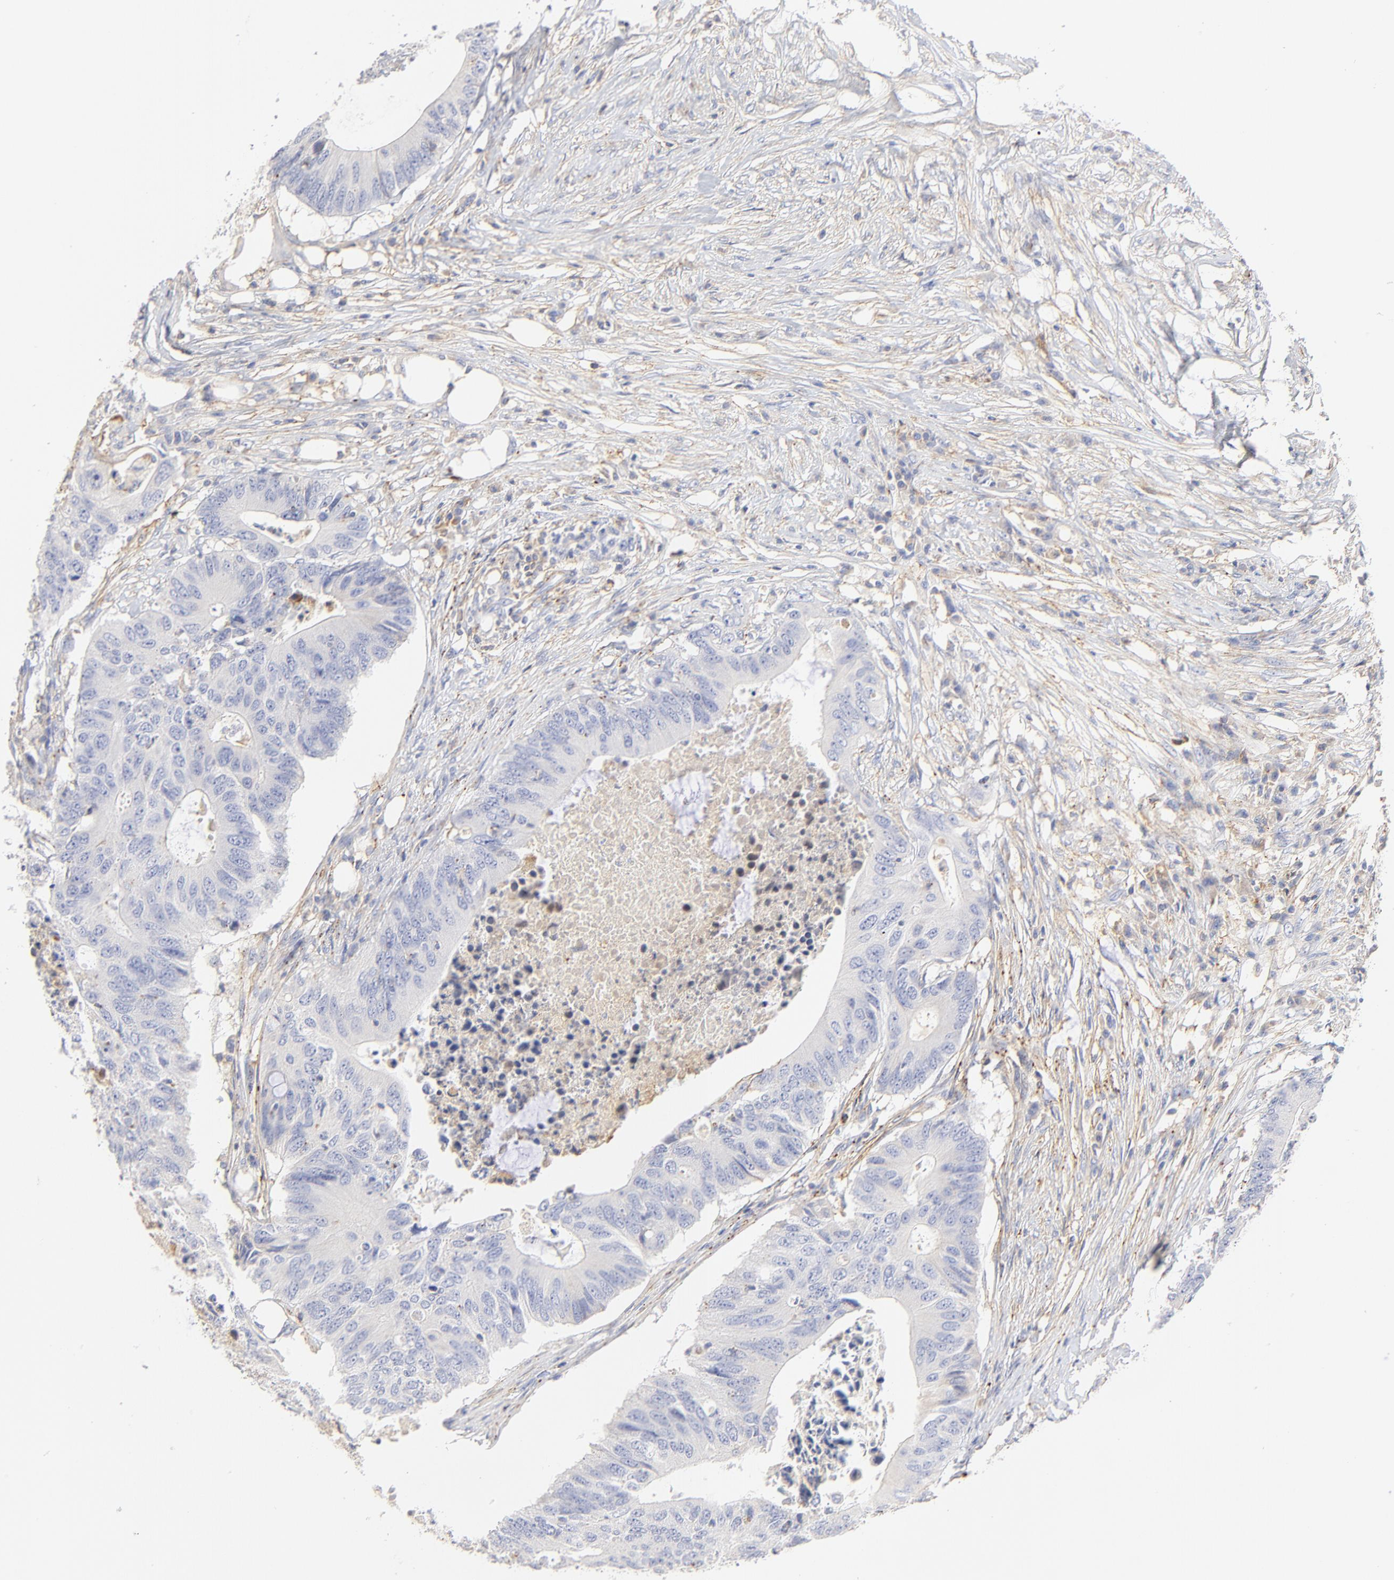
{"staining": {"intensity": "weak", "quantity": "<25%", "location": "cytoplasmic/membranous"}, "tissue": "colorectal cancer", "cell_type": "Tumor cells", "image_type": "cancer", "snomed": [{"axis": "morphology", "description": "Adenocarcinoma, NOS"}, {"axis": "topography", "description": "Colon"}], "caption": "A histopathology image of colorectal cancer stained for a protein reveals no brown staining in tumor cells.", "gene": "MDGA2", "patient": {"sex": "male", "age": 71}}